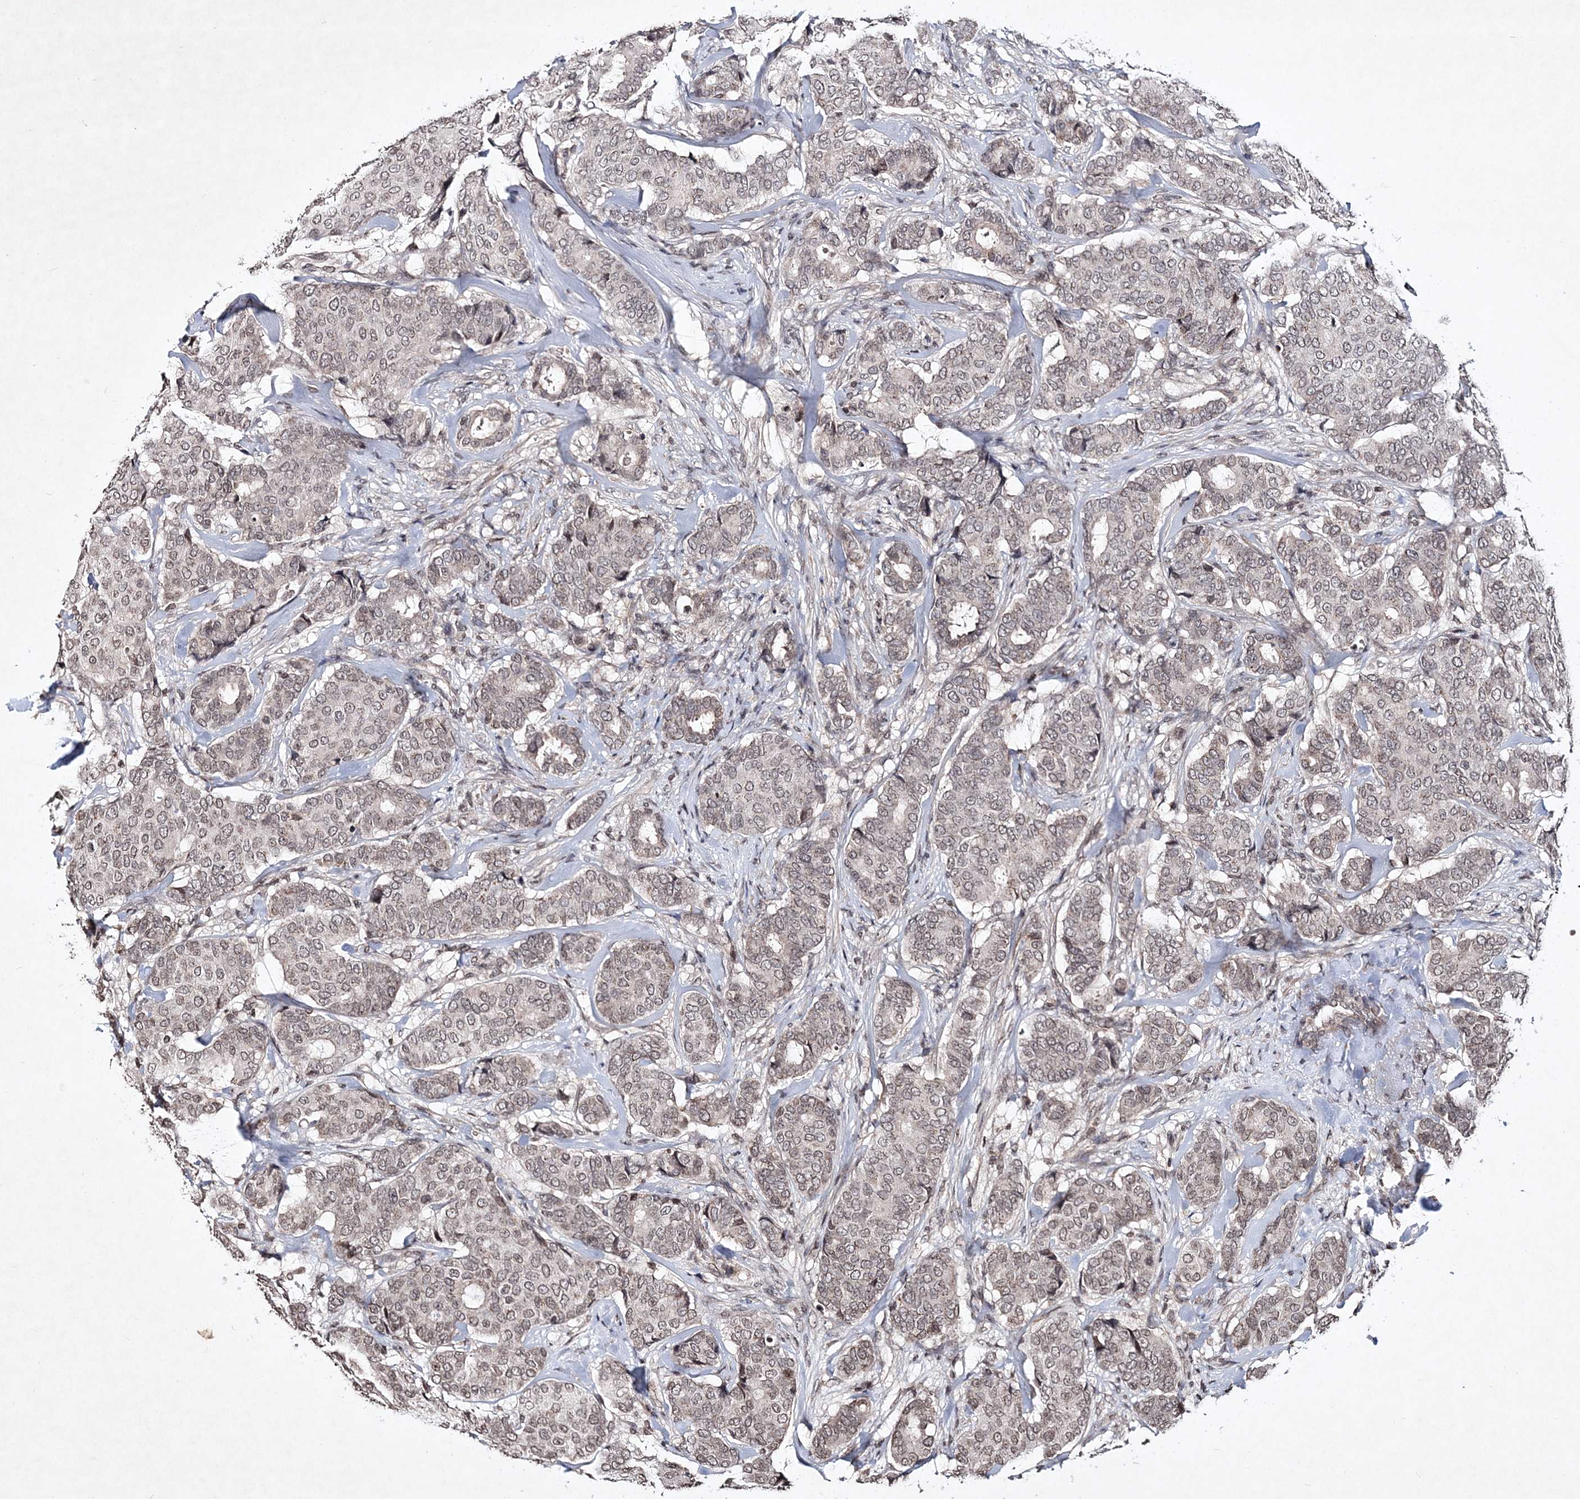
{"staining": {"intensity": "weak", "quantity": ">75%", "location": "cytoplasmic/membranous,nuclear"}, "tissue": "breast cancer", "cell_type": "Tumor cells", "image_type": "cancer", "snomed": [{"axis": "morphology", "description": "Duct carcinoma"}, {"axis": "topography", "description": "Breast"}], "caption": "Breast cancer (intraductal carcinoma) tissue shows weak cytoplasmic/membranous and nuclear expression in about >75% of tumor cells (DAB IHC with brightfield microscopy, high magnification).", "gene": "SOWAHB", "patient": {"sex": "female", "age": 75}}